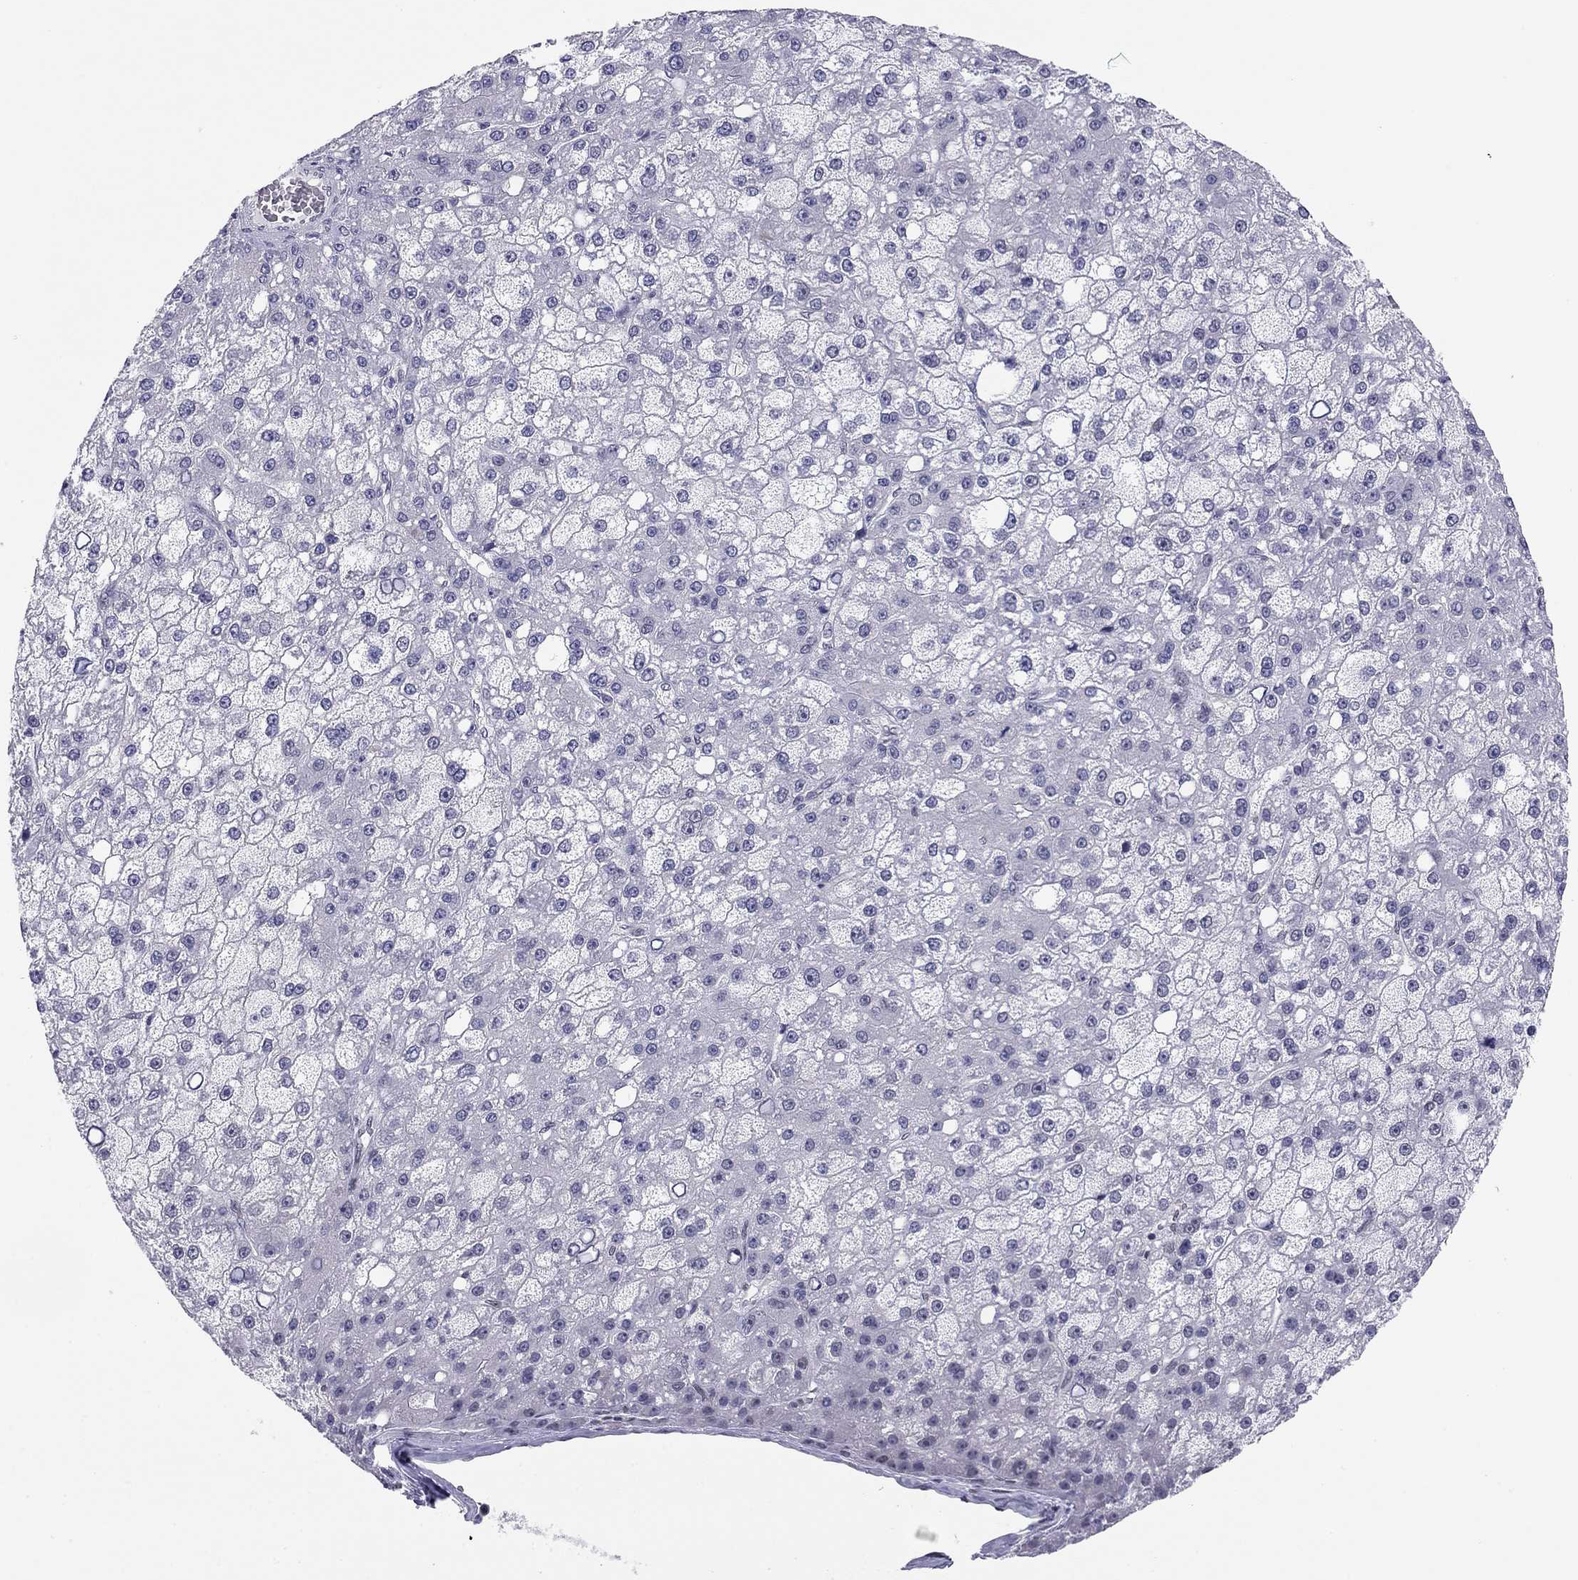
{"staining": {"intensity": "negative", "quantity": "none", "location": "none"}, "tissue": "liver cancer", "cell_type": "Tumor cells", "image_type": "cancer", "snomed": [{"axis": "morphology", "description": "Carcinoma, Hepatocellular, NOS"}, {"axis": "topography", "description": "Liver"}], "caption": "A micrograph of human liver hepatocellular carcinoma is negative for staining in tumor cells.", "gene": "DOT1L", "patient": {"sex": "male", "age": 67}}